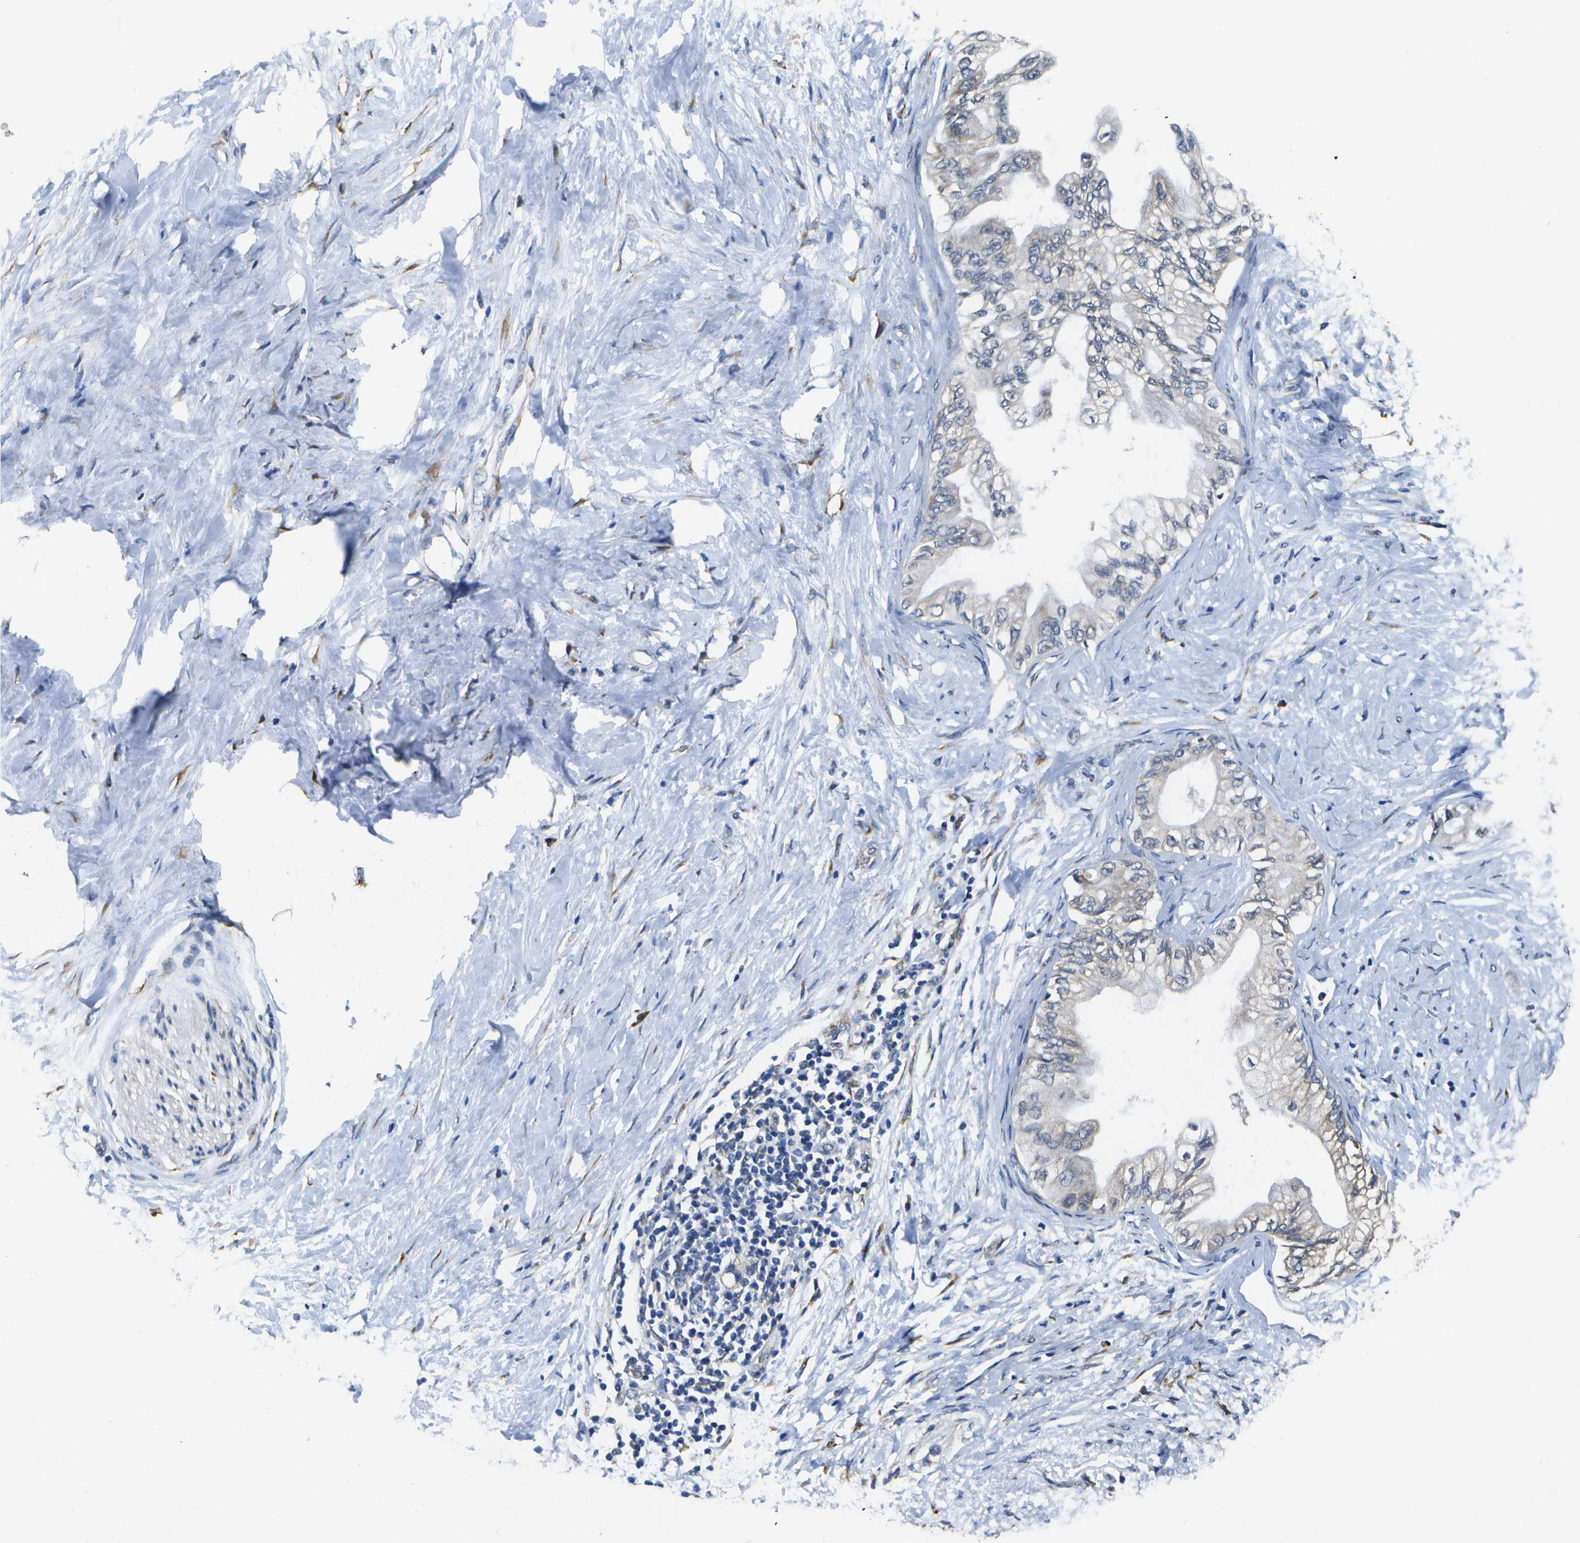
{"staining": {"intensity": "weak", "quantity": "<25%", "location": "cytoplasmic/membranous"}, "tissue": "pancreatic cancer", "cell_type": "Tumor cells", "image_type": "cancer", "snomed": [{"axis": "morphology", "description": "Normal tissue, NOS"}, {"axis": "morphology", "description": "Adenocarcinoma, NOS"}, {"axis": "topography", "description": "Pancreas"}, {"axis": "topography", "description": "Duodenum"}], "caption": "Photomicrograph shows no significant protein staining in tumor cells of pancreatic cancer (adenocarcinoma).", "gene": "DSE", "patient": {"sex": "female", "age": 60}}